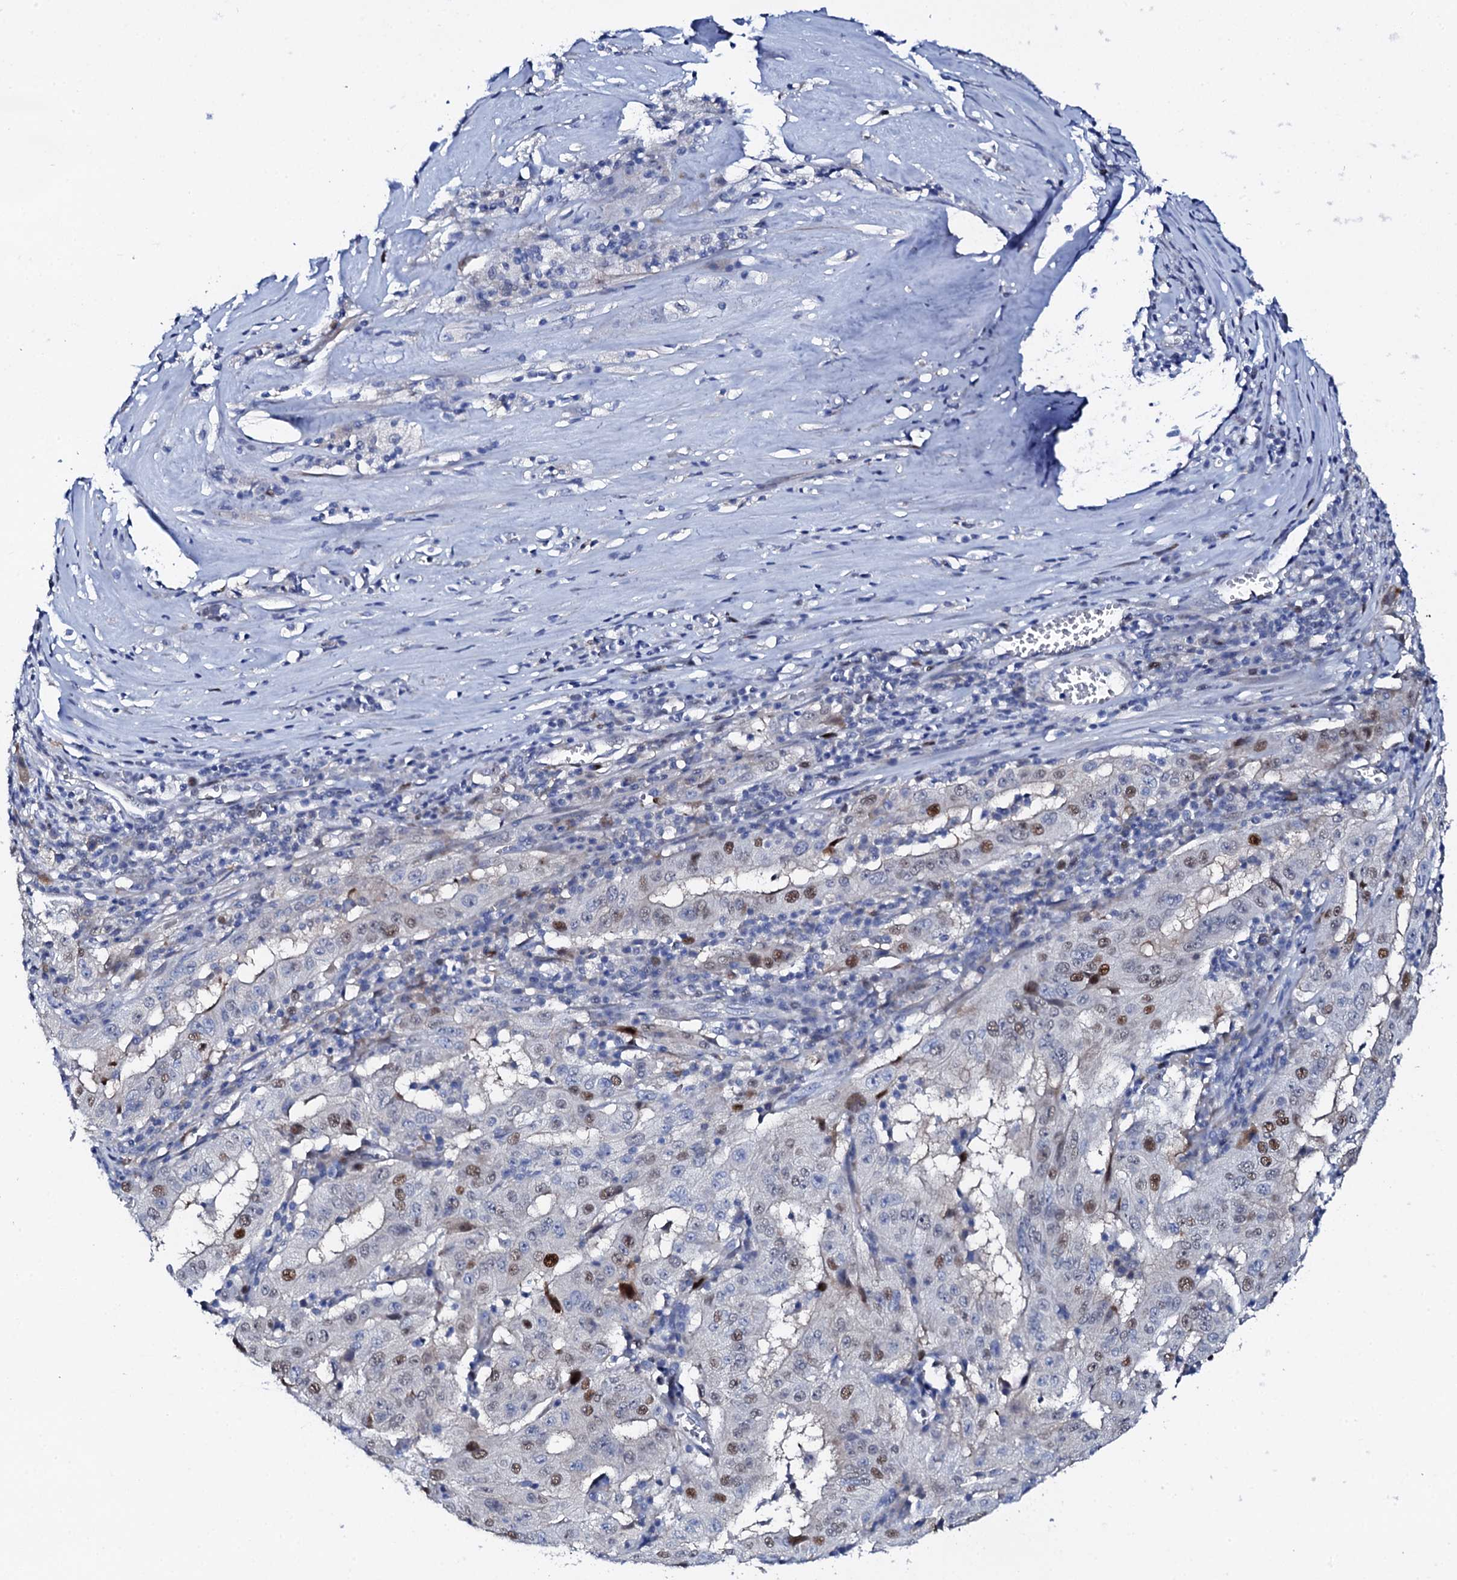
{"staining": {"intensity": "moderate", "quantity": "25%-75%", "location": "nuclear"}, "tissue": "pancreatic cancer", "cell_type": "Tumor cells", "image_type": "cancer", "snomed": [{"axis": "morphology", "description": "Adenocarcinoma, NOS"}, {"axis": "topography", "description": "Pancreas"}], "caption": "Pancreatic cancer (adenocarcinoma) stained with a brown dye reveals moderate nuclear positive positivity in approximately 25%-75% of tumor cells.", "gene": "NUDT13", "patient": {"sex": "male", "age": 63}}